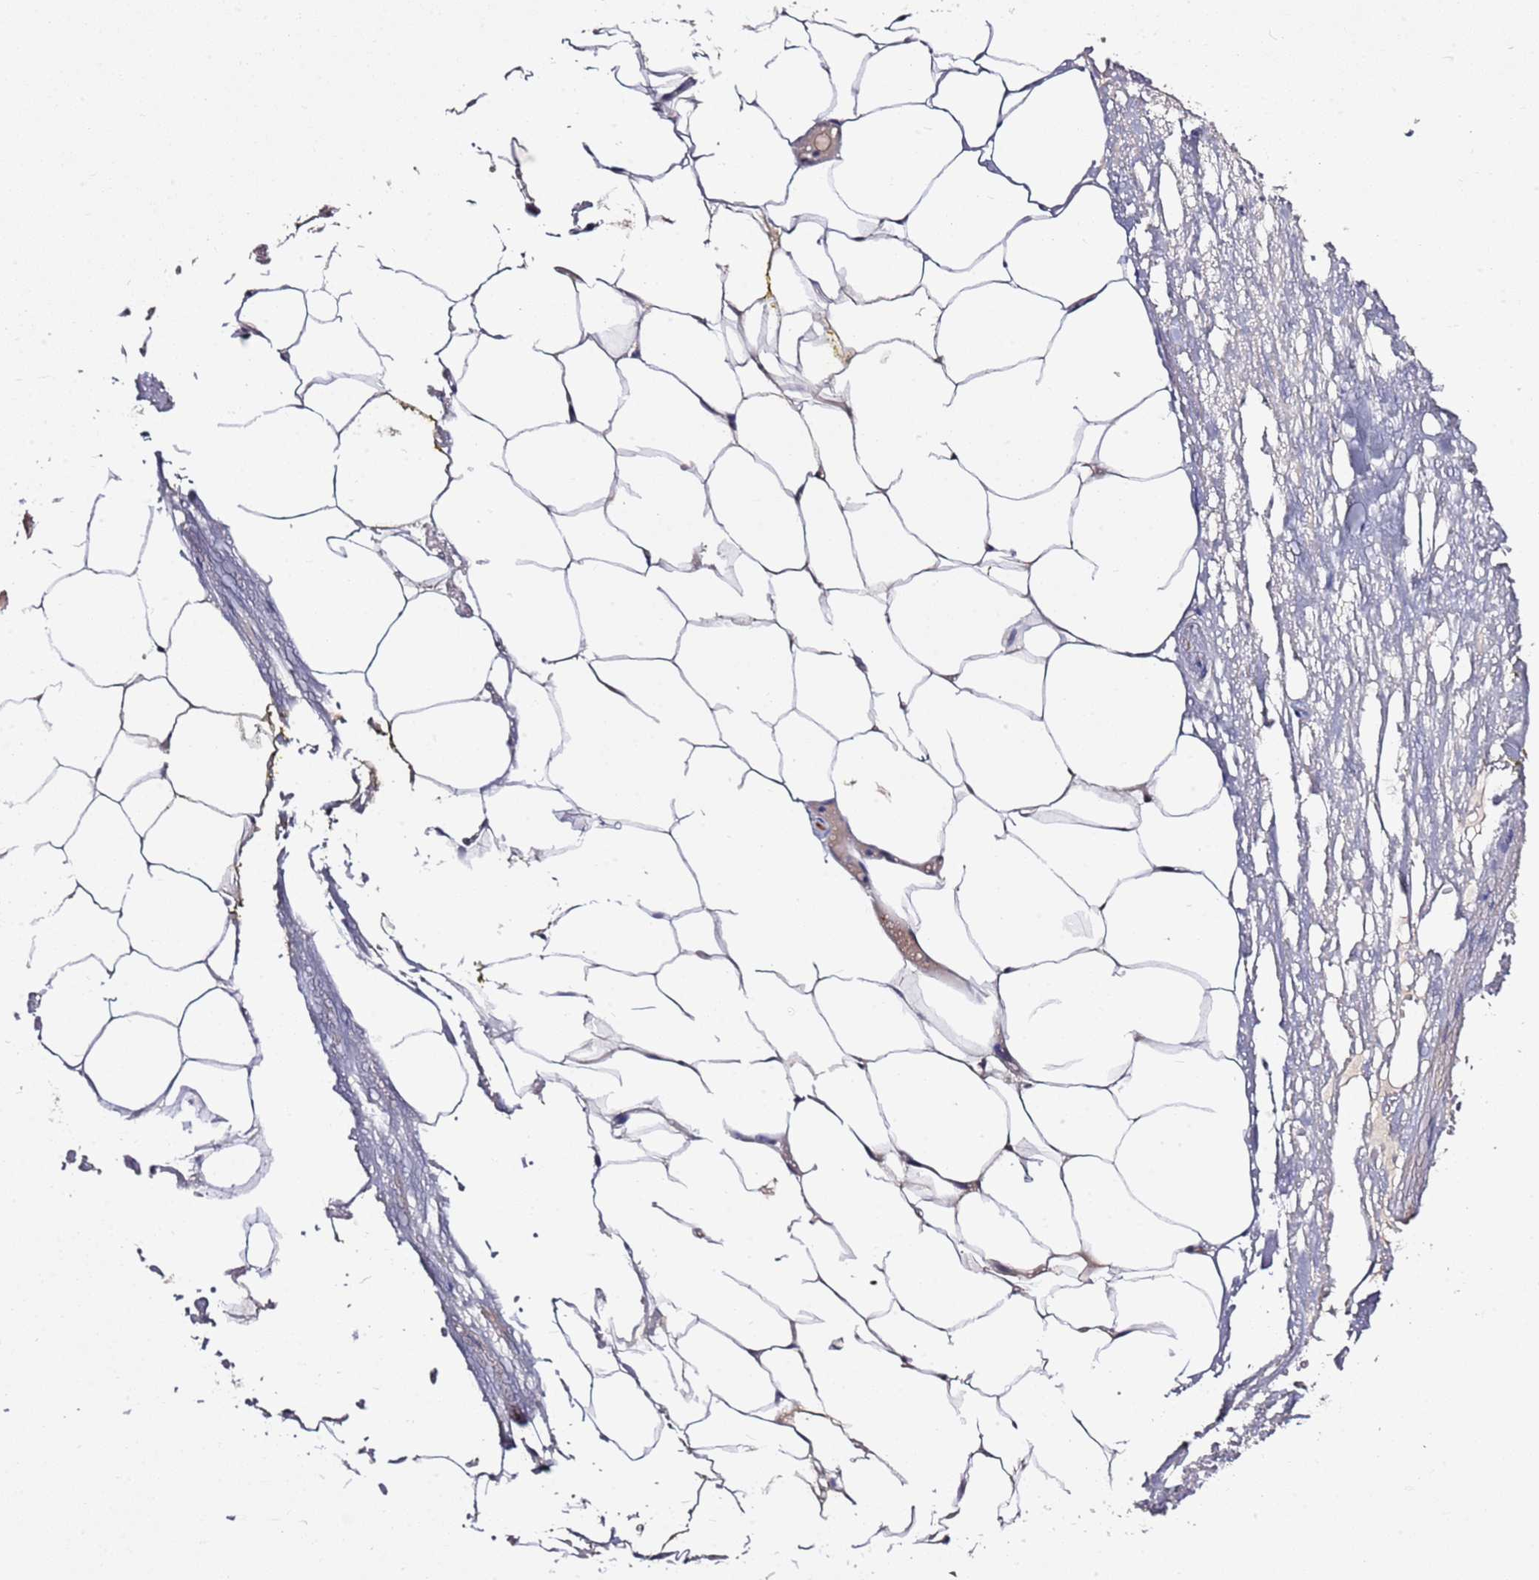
{"staining": {"intensity": "negative", "quantity": "none", "location": "none"}, "tissue": "adipose tissue", "cell_type": "Adipocytes", "image_type": "normal", "snomed": [{"axis": "morphology", "description": "Normal tissue, NOS"}, {"axis": "morphology", "description": "Adenocarcinoma, Low grade"}, {"axis": "topography", "description": "Prostate"}, {"axis": "topography", "description": "Peripheral nerve tissue"}], "caption": "Micrograph shows no significant protein expression in adipocytes of benign adipose tissue. (DAB IHC with hematoxylin counter stain).", "gene": "GNL1", "patient": {"sex": "male", "age": 63}}